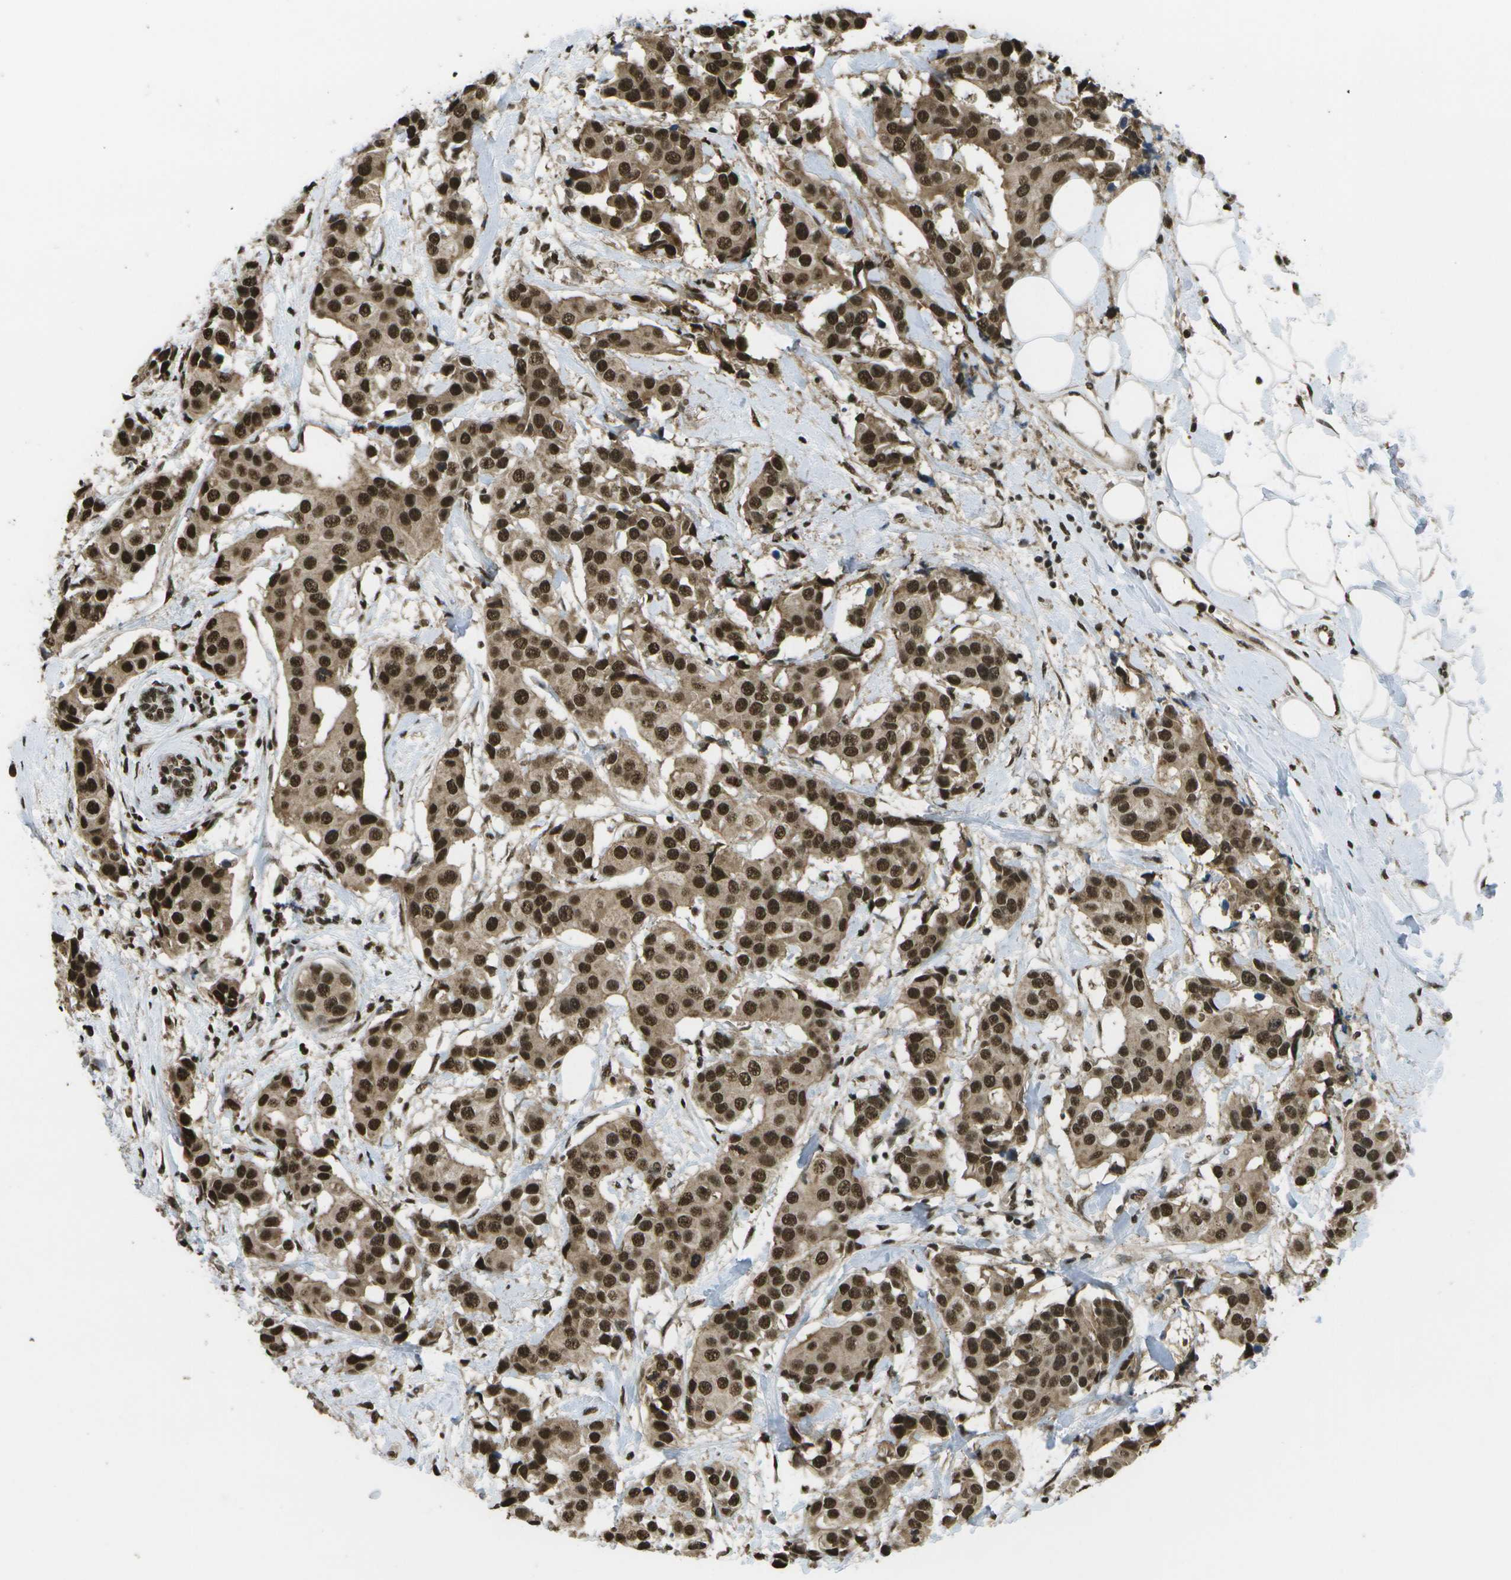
{"staining": {"intensity": "strong", "quantity": ">75%", "location": "nuclear"}, "tissue": "breast cancer", "cell_type": "Tumor cells", "image_type": "cancer", "snomed": [{"axis": "morphology", "description": "Normal tissue, NOS"}, {"axis": "morphology", "description": "Duct carcinoma"}, {"axis": "topography", "description": "Breast"}], "caption": "Strong nuclear positivity is seen in approximately >75% of tumor cells in breast infiltrating ductal carcinoma.", "gene": "SPEN", "patient": {"sex": "female", "age": 39}}